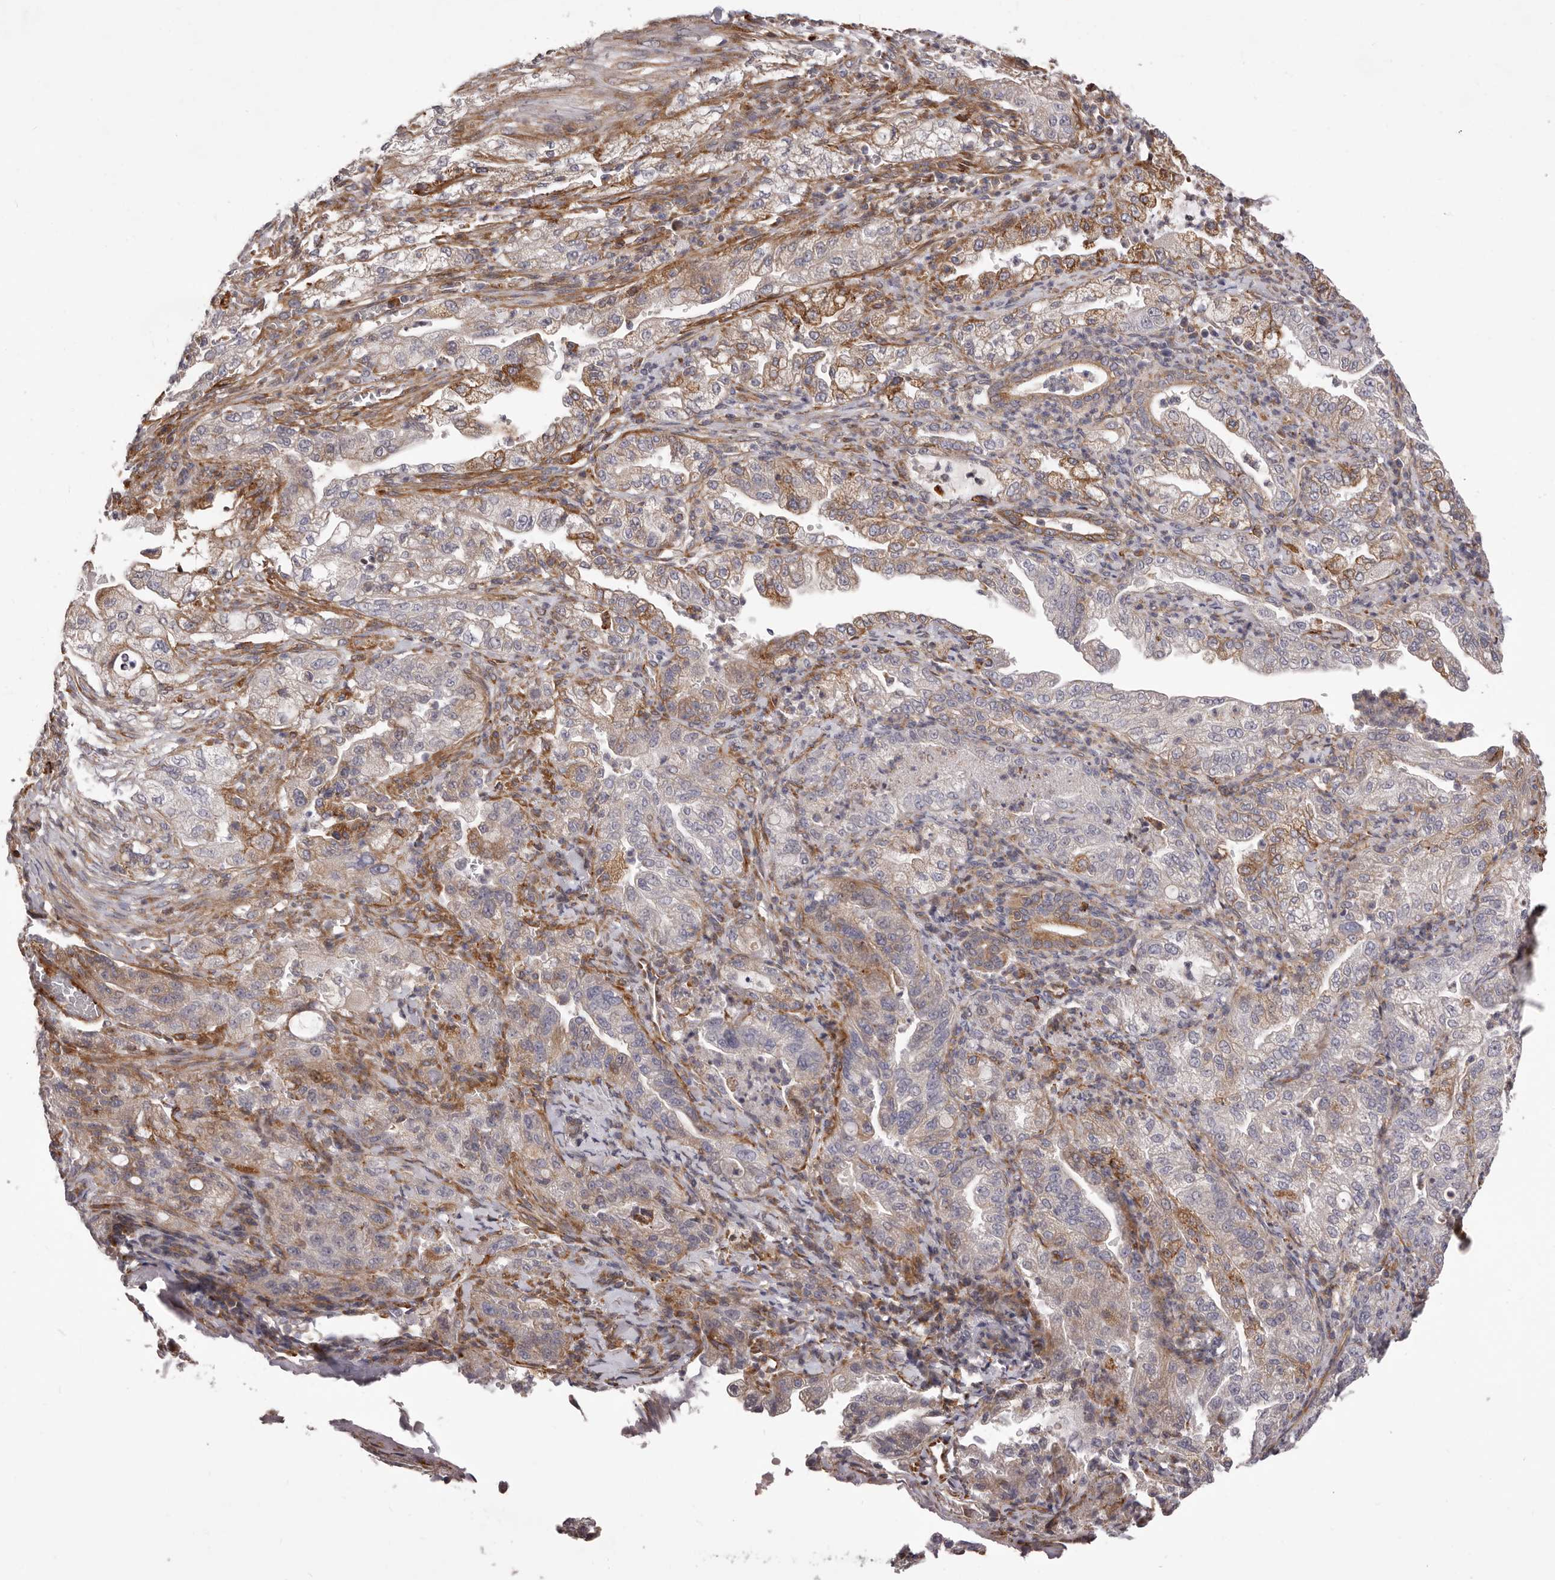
{"staining": {"intensity": "moderate", "quantity": "<25%", "location": "cytoplasmic/membranous"}, "tissue": "pancreatic cancer", "cell_type": "Tumor cells", "image_type": "cancer", "snomed": [{"axis": "morphology", "description": "Adenocarcinoma, NOS"}, {"axis": "topography", "description": "Pancreas"}], "caption": "Protein staining displays moderate cytoplasmic/membranous expression in approximately <25% of tumor cells in pancreatic cancer.", "gene": "ALPK1", "patient": {"sex": "female", "age": 78}}